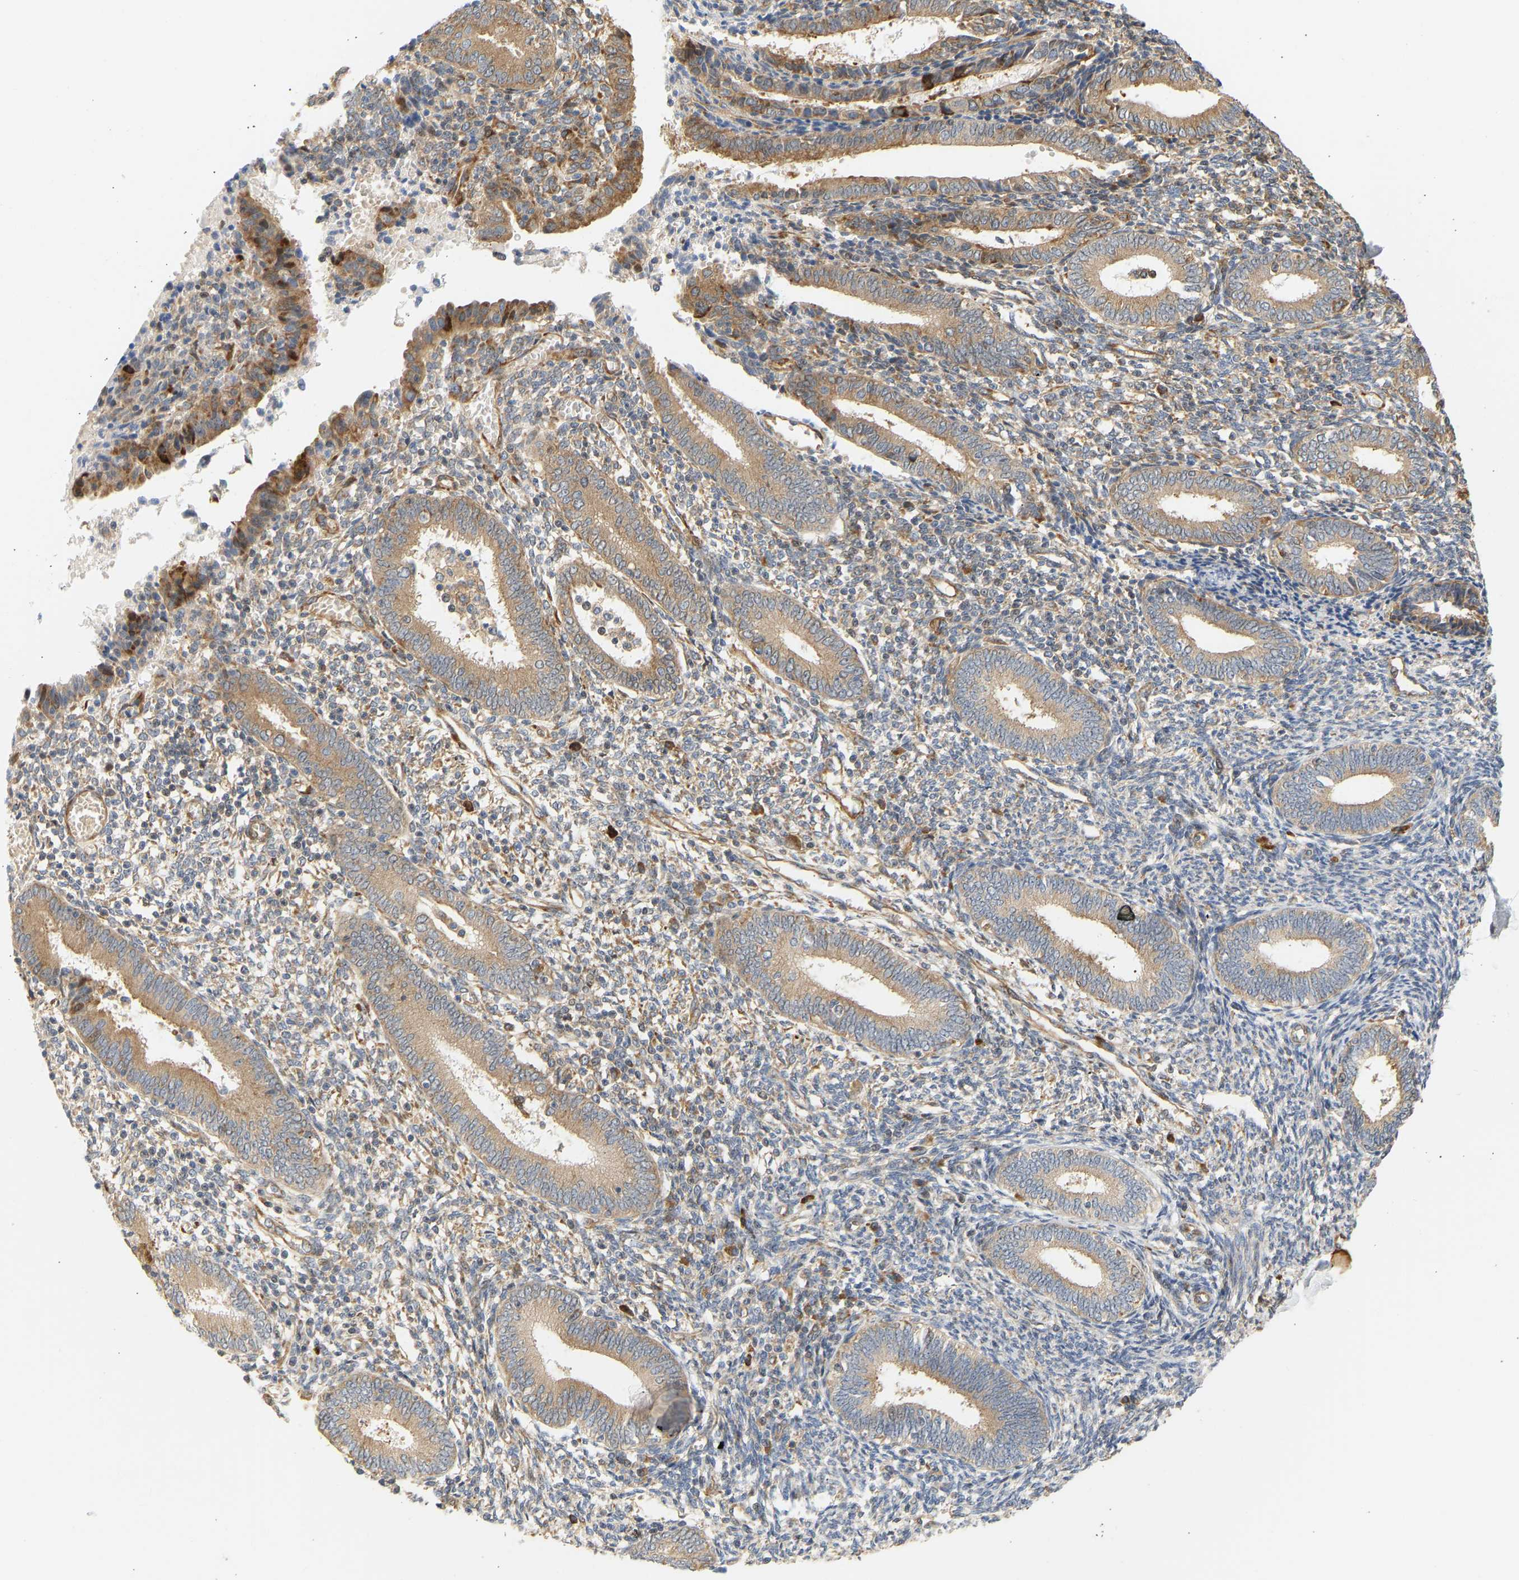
{"staining": {"intensity": "moderate", "quantity": "25%-75%", "location": "cytoplasmic/membranous"}, "tissue": "endometrium", "cell_type": "Cells in endometrial stroma", "image_type": "normal", "snomed": [{"axis": "morphology", "description": "Normal tissue, NOS"}, {"axis": "topography", "description": "Endometrium"}], "caption": "Cells in endometrial stroma display medium levels of moderate cytoplasmic/membranous staining in approximately 25%-75% of cells in benign human endometrium.", "gene": "RPS14", "patient": {"sex": "female", "age": 41}}